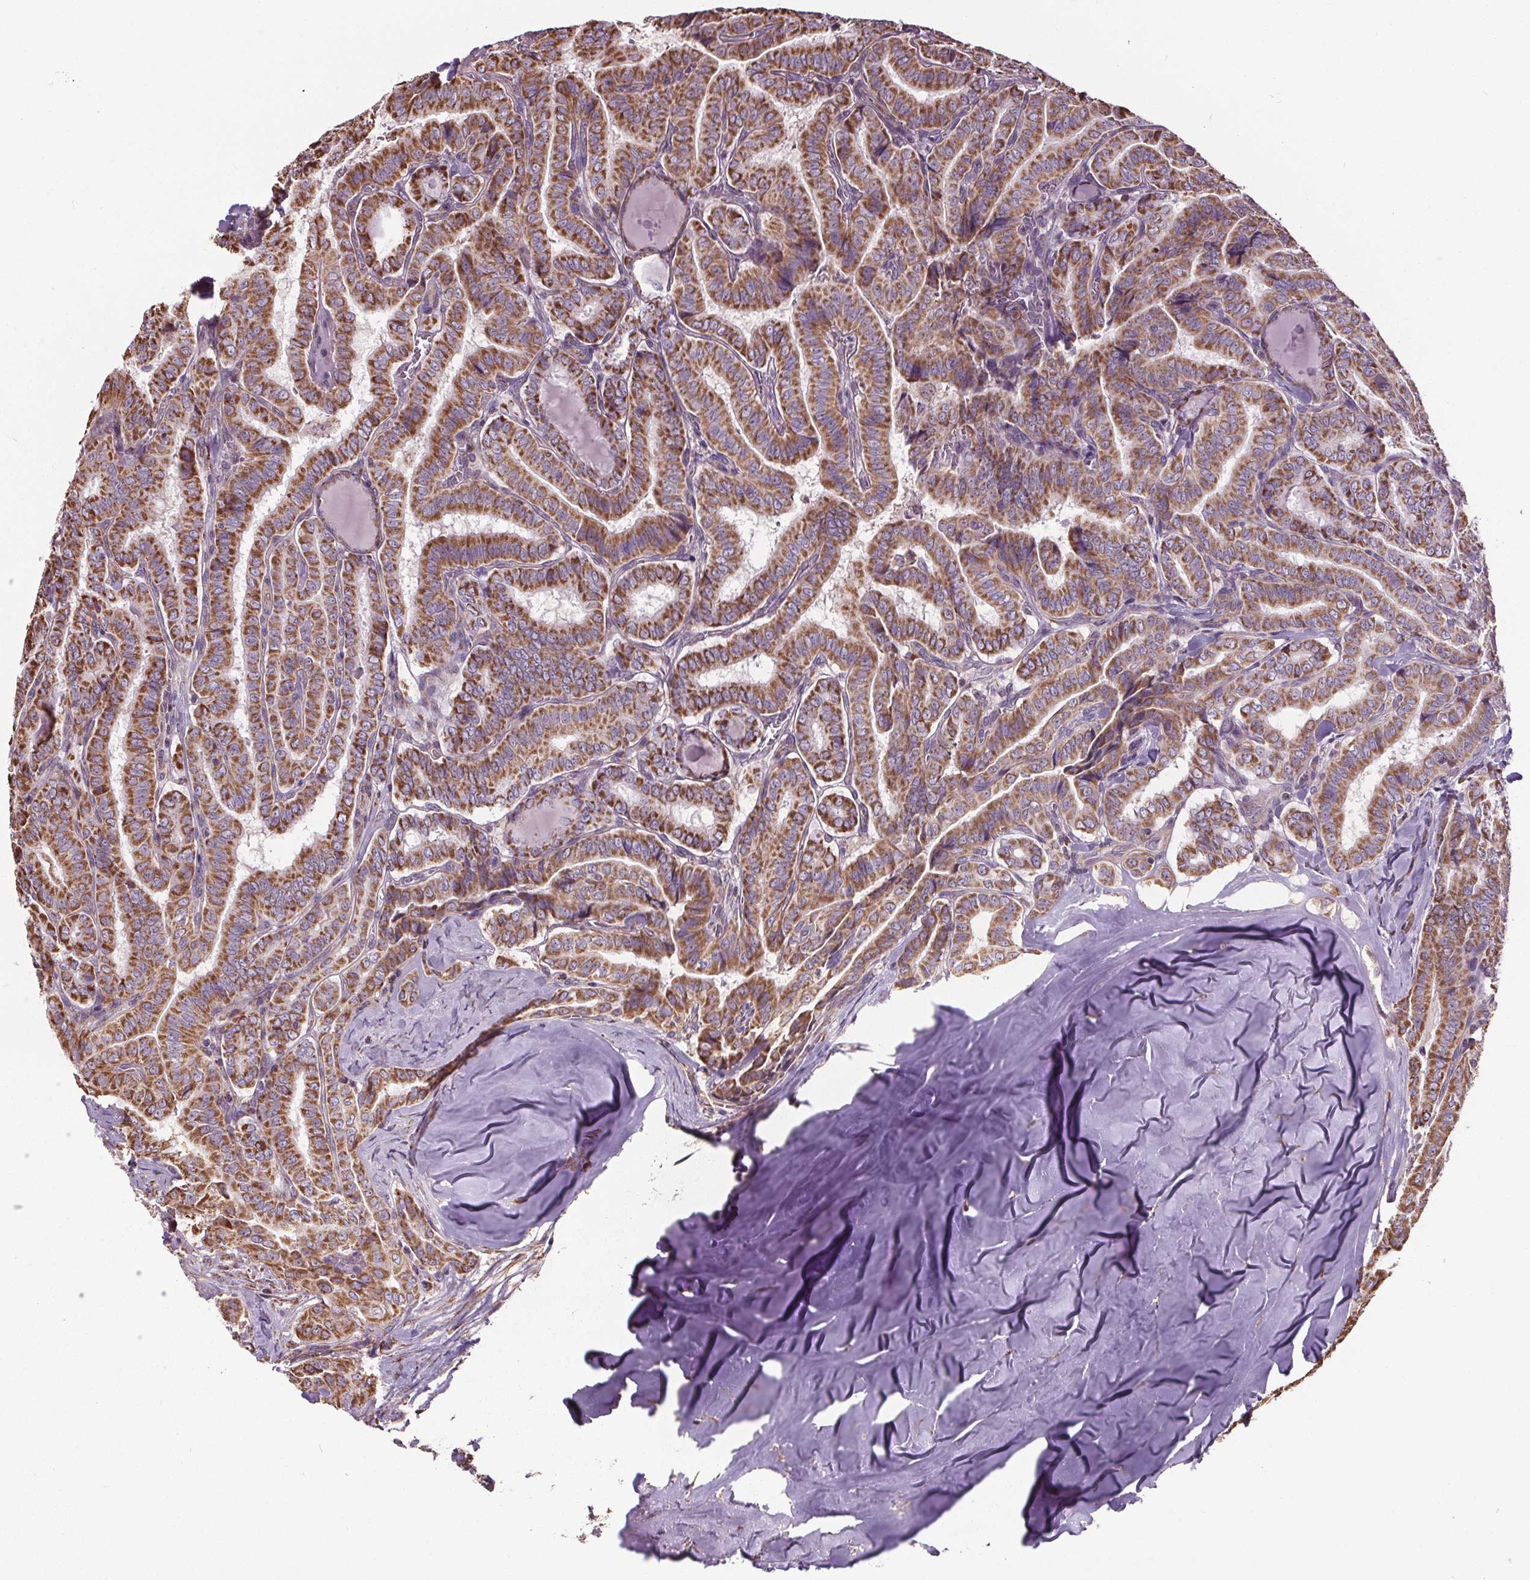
{"staining": {"intensity": "moderate", "quantity": ">75%", "location": "cytoplasmic/membranous"}, "tissue": "thyroid cancer", "cell_type": "Tumor cells", "image_type": "cancer", "snomed": [{"axis": "morphology", "description": "Papillary adenocarcinoma, NOS"}, {"axis": "morphology", "description": "Papillary adenoma metastatic"}, {"axis": "topography", "description": "Thyroid gland"}], "caption": "Papillary adenoma metastatic (thyroid) stained with DAB (3,3'-diaminobenzidine) immunohistochemistry (IHC) reveals medium levels of moderate cytoplasmic/membranous expression in approximately >75% of tumor cells. Nuclei are stained in blue.", "gene": "ZNF548", "patient": {"sex": "female", "age": 50}}